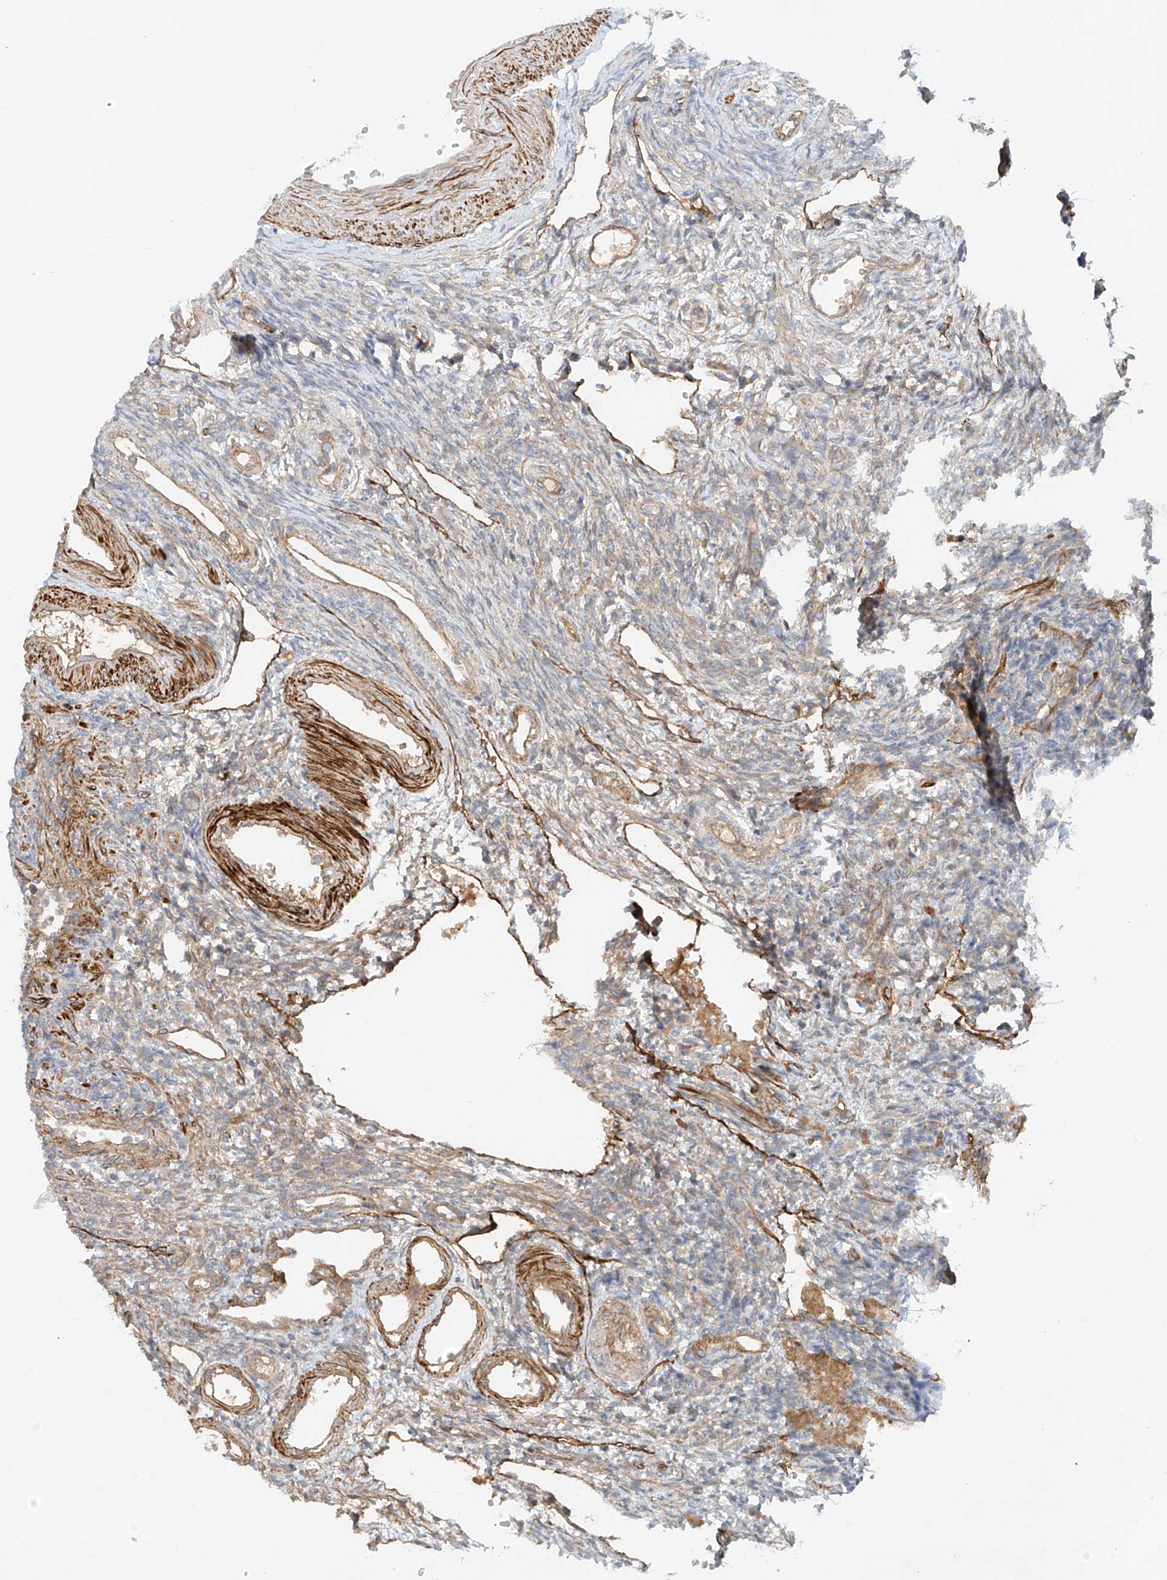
{"staining": {"intensity": "negative", "quantity": "none", "location": "none"}, "tissue": "ovary", "cell_type": "Follicle cells", "image_type": "normal", "snomed": [{"axis": "morphology", "description": "Normal tissue, NOS"}, {"axis": "morphology", "description": "Cyst, NOS"}, {"axis": "topography", "description": "Ovary"}], "caption": "Follicle cells show no significant expression in normal ovary. Brightfield microscopy of immunohistochemistry stained with DAB (brown) and hematoxylin (blue), captured at high magnification.", "gene": "ENSG00000266202", "patient": {"sex": "female", "age": 33}}